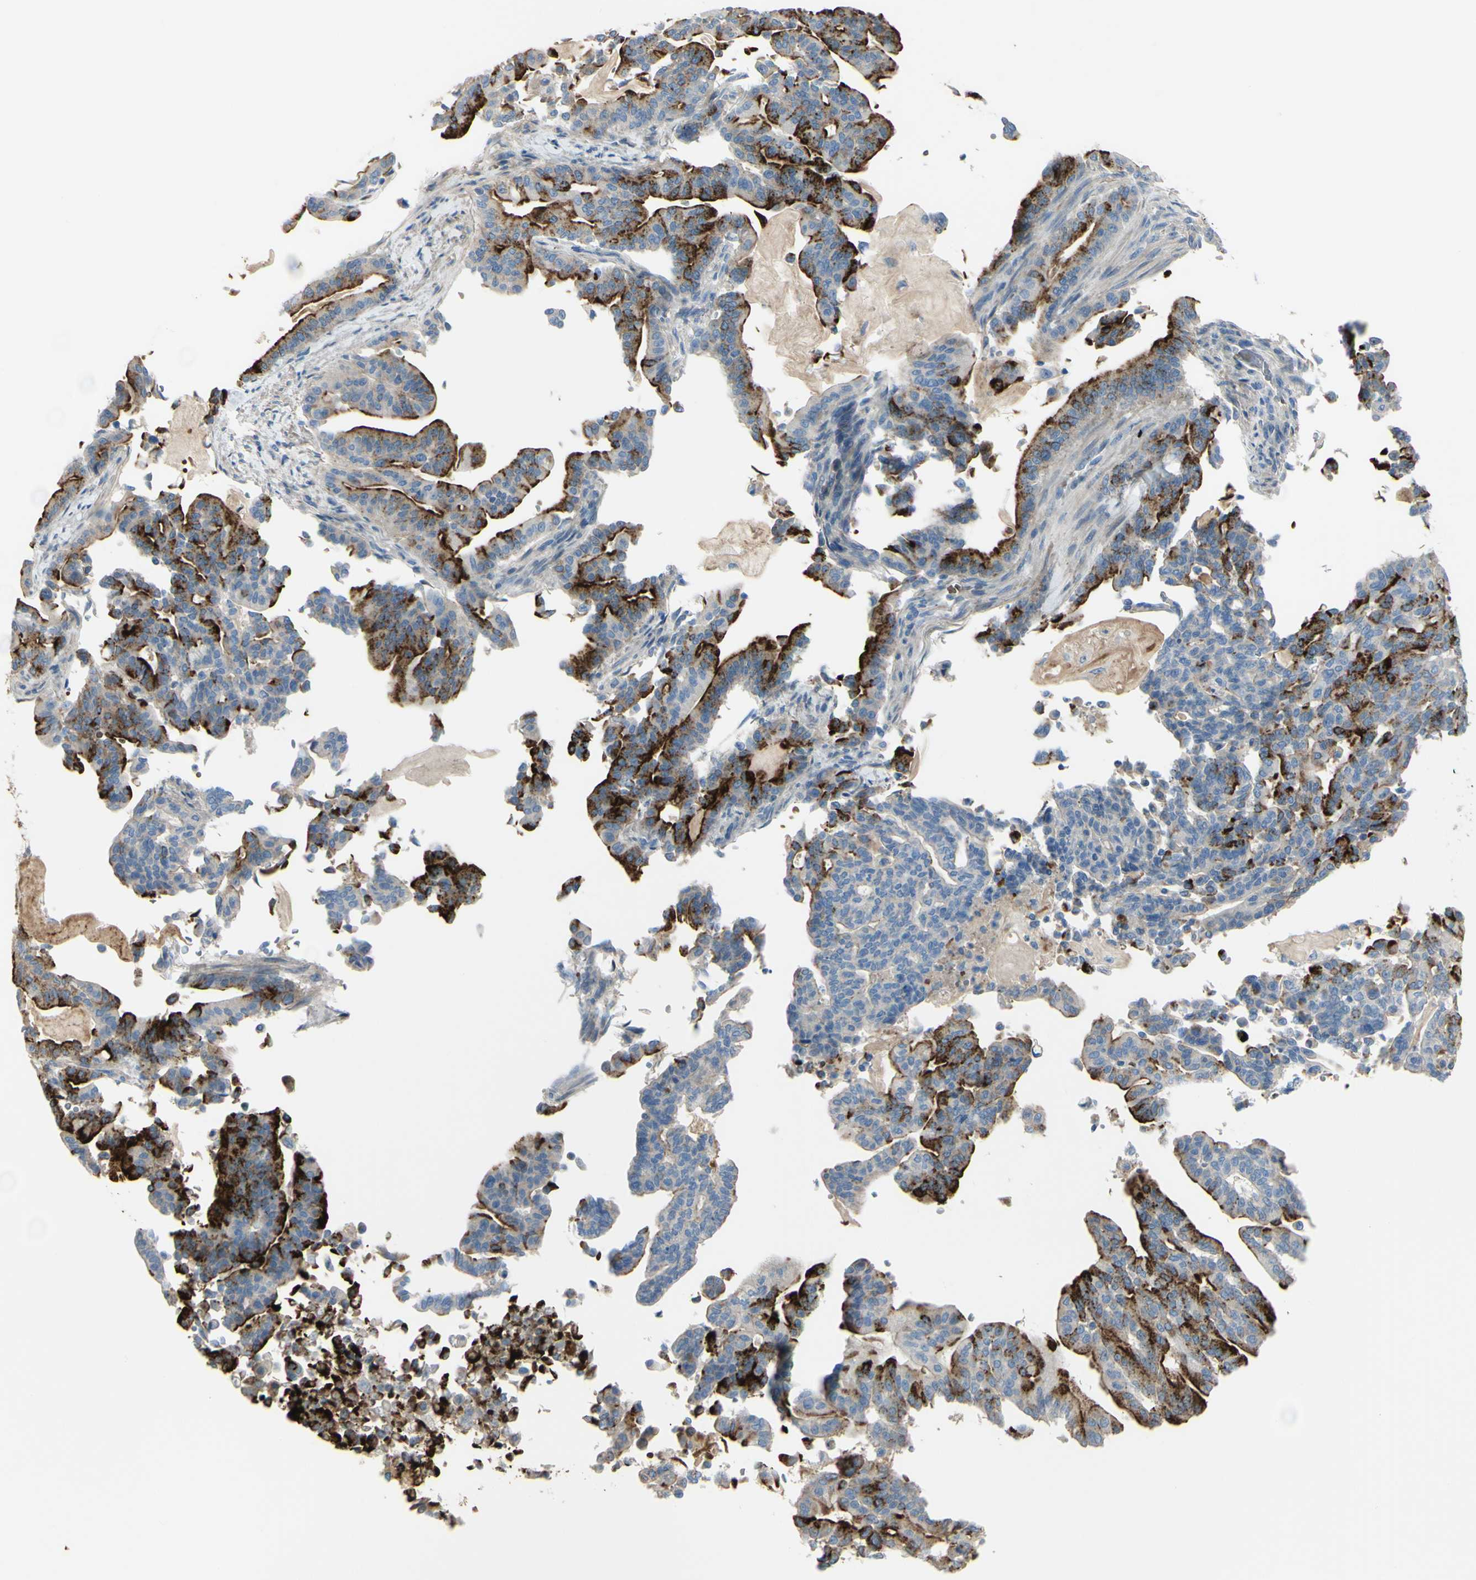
{"staining": {"intensity": "strong", "quantity": "25%-75%", "location": "cytoplasmic/membranous"}, "tissue": "pancreatic cancer", "cell_type": "Tumor cells", "image_type": "cancer", "snomed": [{"axis": "morphology", "description": "Adenocarcinoma, NOS"}, {"axis": "topography", "description": "Pancreas"}], "caption": "High-magnification brightfield microscopy of pancreatic cancer stained with DAB (3,3'-diaminobenzidine) (brown) and counterstained with hematoxylin (blue). tumor cells exhibit strong cytoplasmic/membranous positivity is appreciated in about25%-75% of cells. (Brightfield microscopy of DAB IHC at high magnification).", "gene": "NCBP2L", "patient": {"sex": "male", "age": 63}}